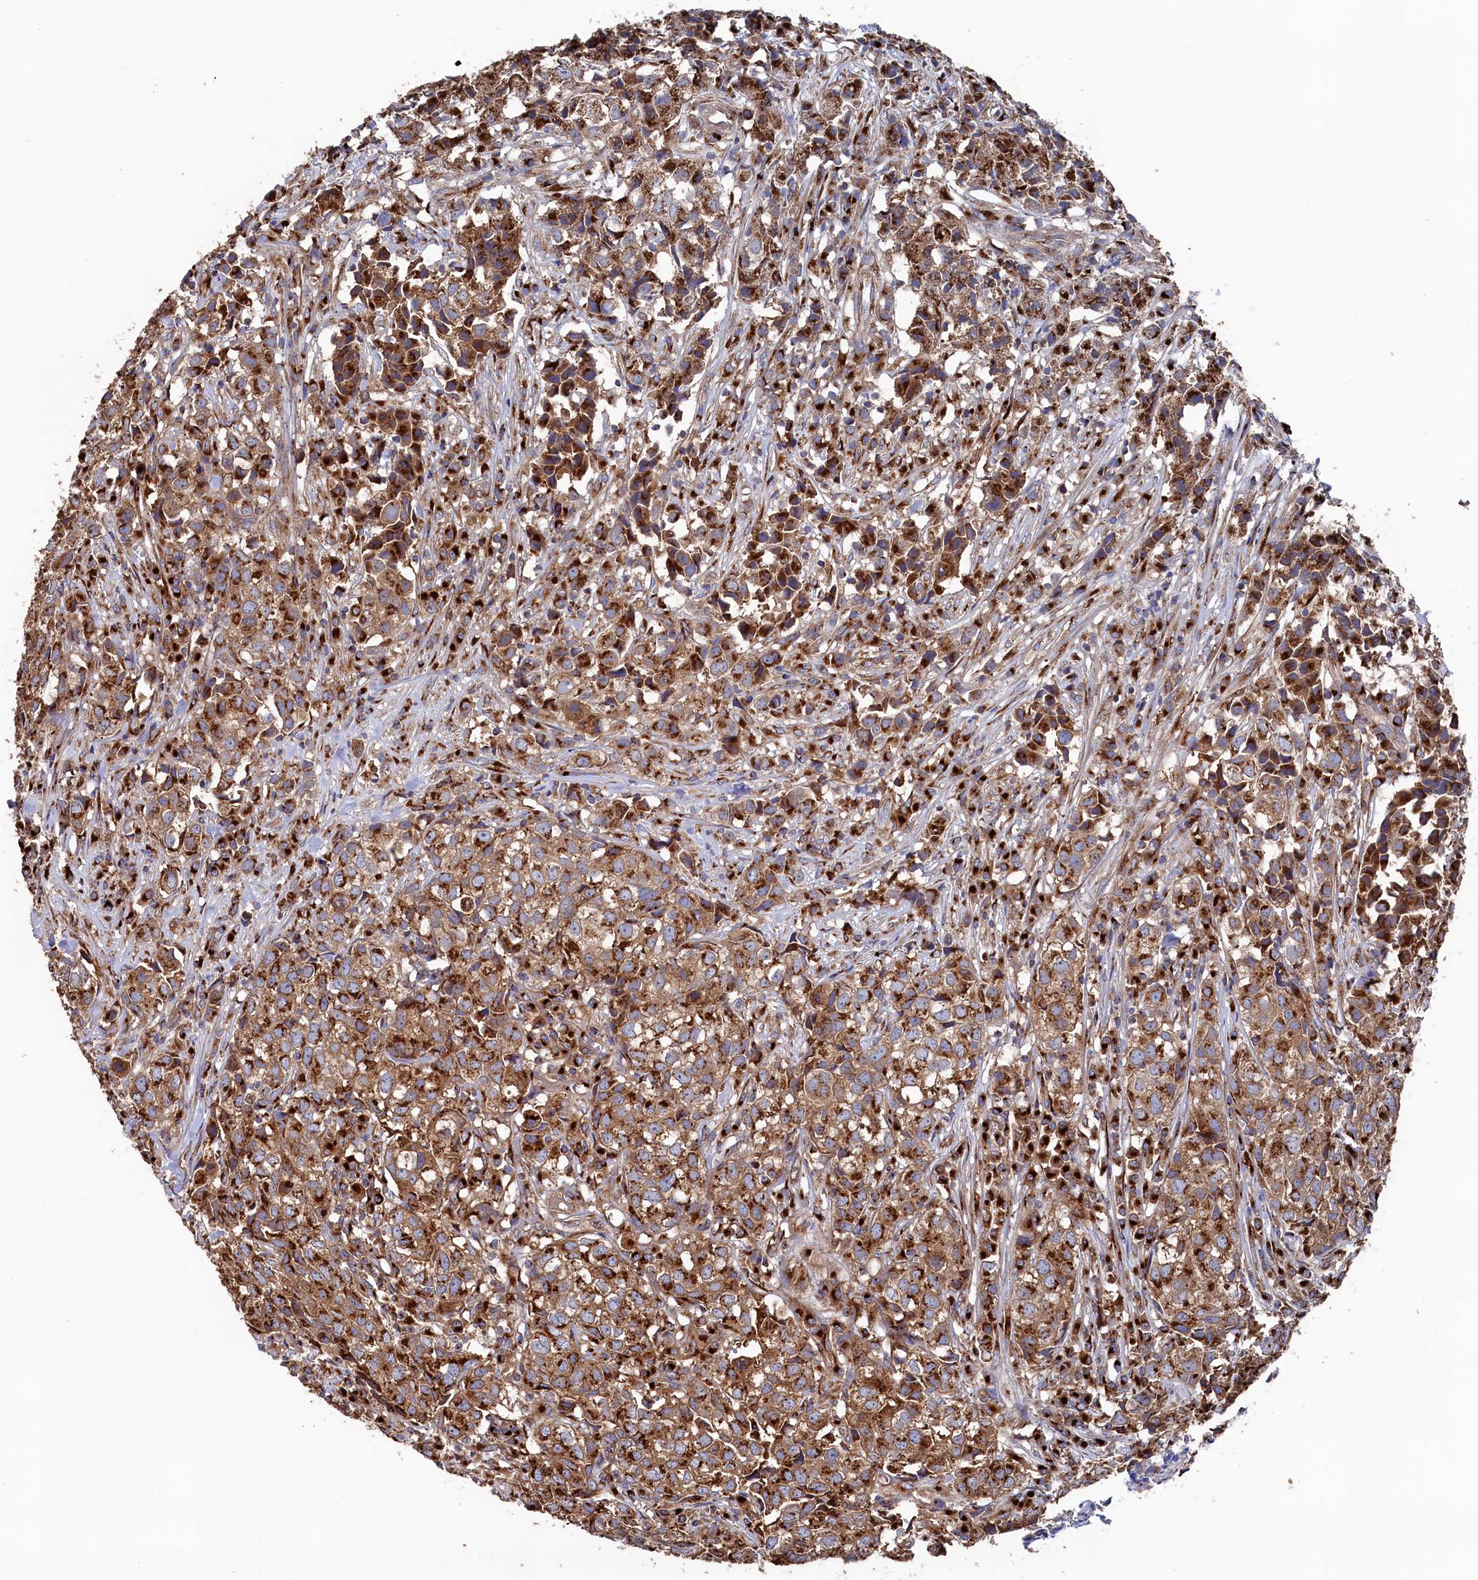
{"staining": {"intensity": "strong", "quantity": ">75%", "location": "cytoplasmic/membranous"}, "tissue": "urothelial cancer", "cell_type": "Tumor cells", "image_type": "cancer", "snomed": [{"axis": "morphology", "description": "Urothelial carcinoma, High grade"}, {"axis": "topography", "description": "Urinary bladder"}], "caption": "A photomicrograph of high-grade urothelial carcinoma stained for a protein displays strong cytoplasmic/membranous brown staining in tumor cells. (Stains: DAB (3,3'-diaminobenzidine) in brown, nuclei in blue, Microscopy: brightfield microscopy at high magnification).", "gene": "PRRC1", "patient": {"sex": "female", "age": 75}}